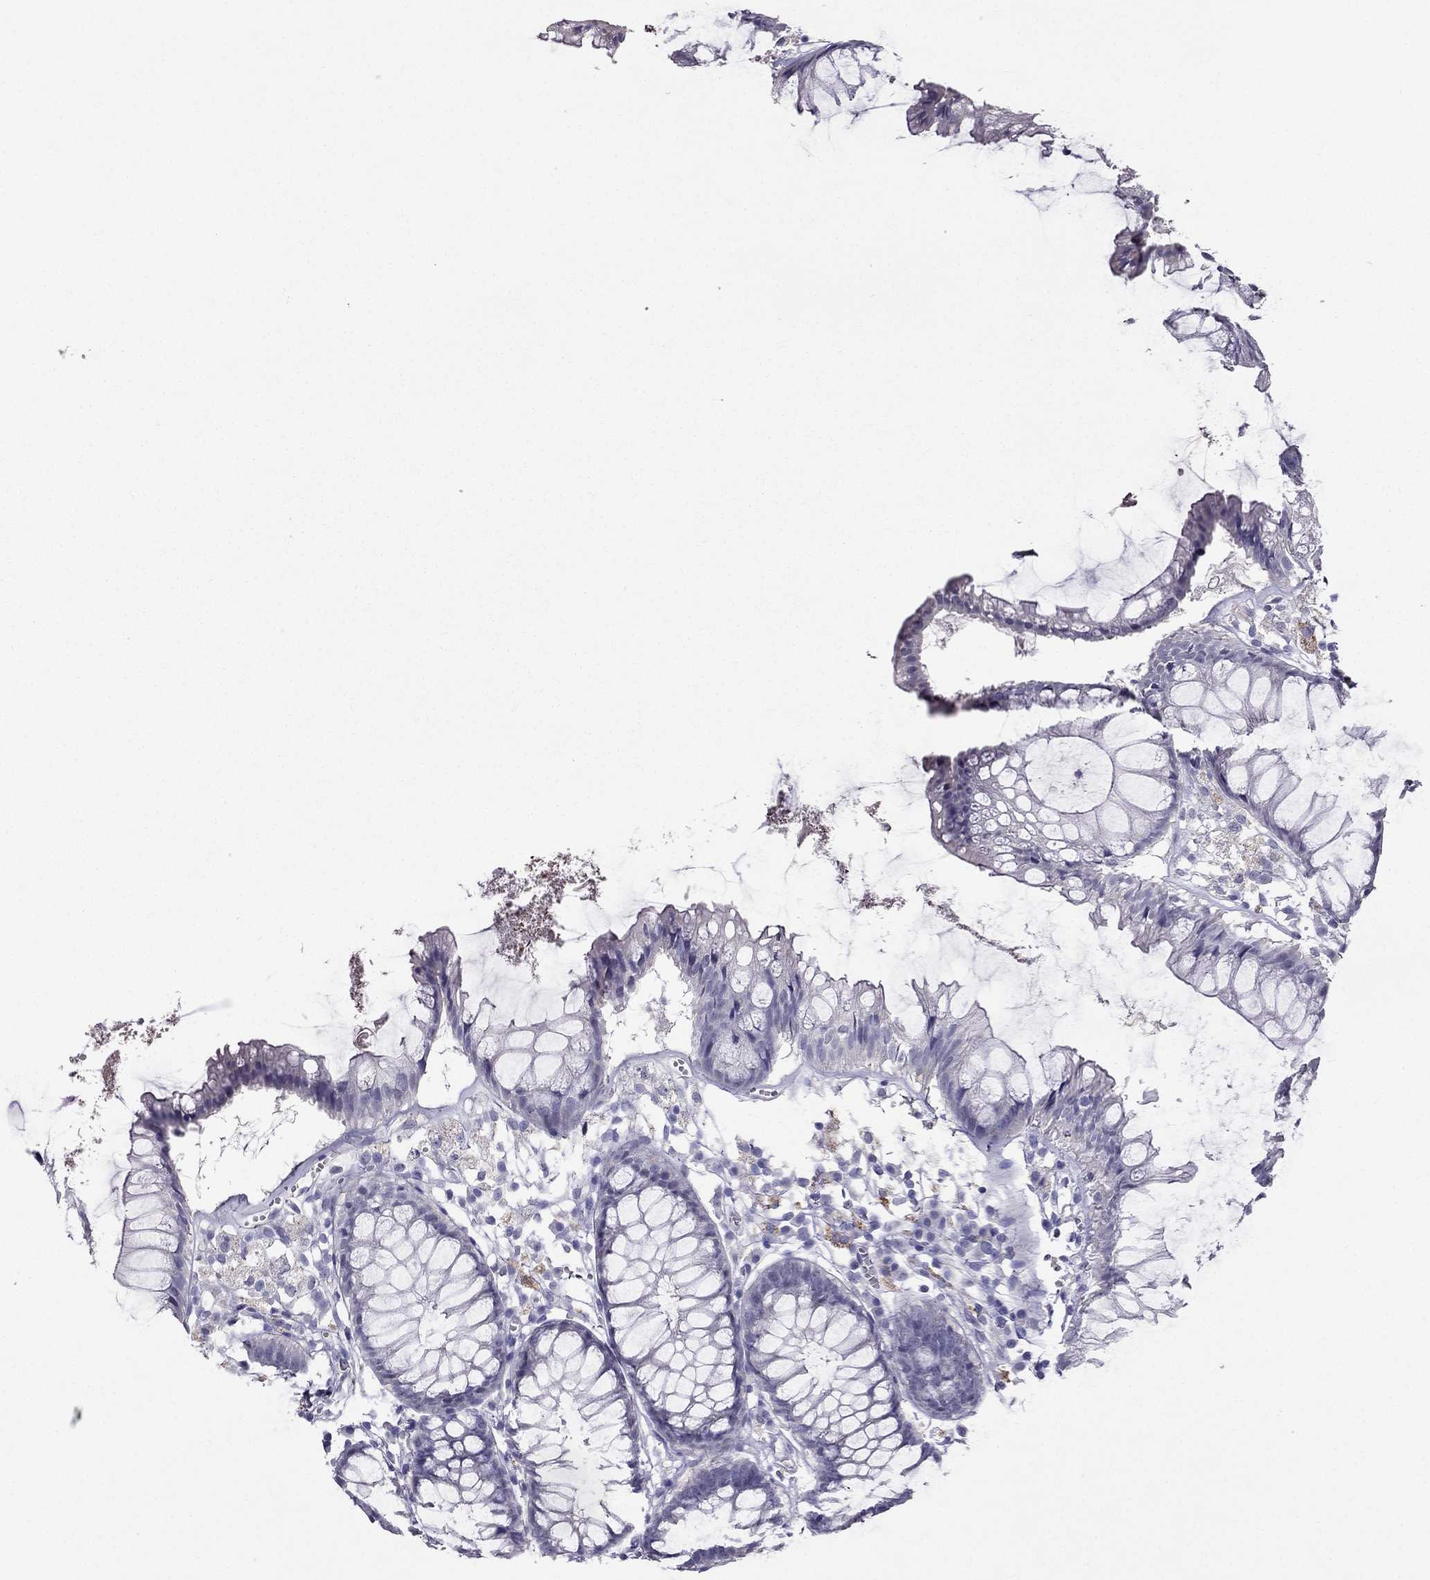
{"staining": {"intensity": "negative", "quantity": "none", "location": "none"}, "tissue": "colon", "cell_type": "Endothelial cells", "image_type": "normal", "snomed": [{"axis": "morphology", "description": "Normal tissue, NOS"}, {"axis": "morphology", "description": "Adenocarcinoma, NOS"}, {"axis": "topography", "description": "Colon"}], "caption": "Colon stained for a protein using immunohistochemistry (IHC) displays no staining endothelial cells.", "gene": "DUSP15", "patient": {"sex": "male", "age": 65}}